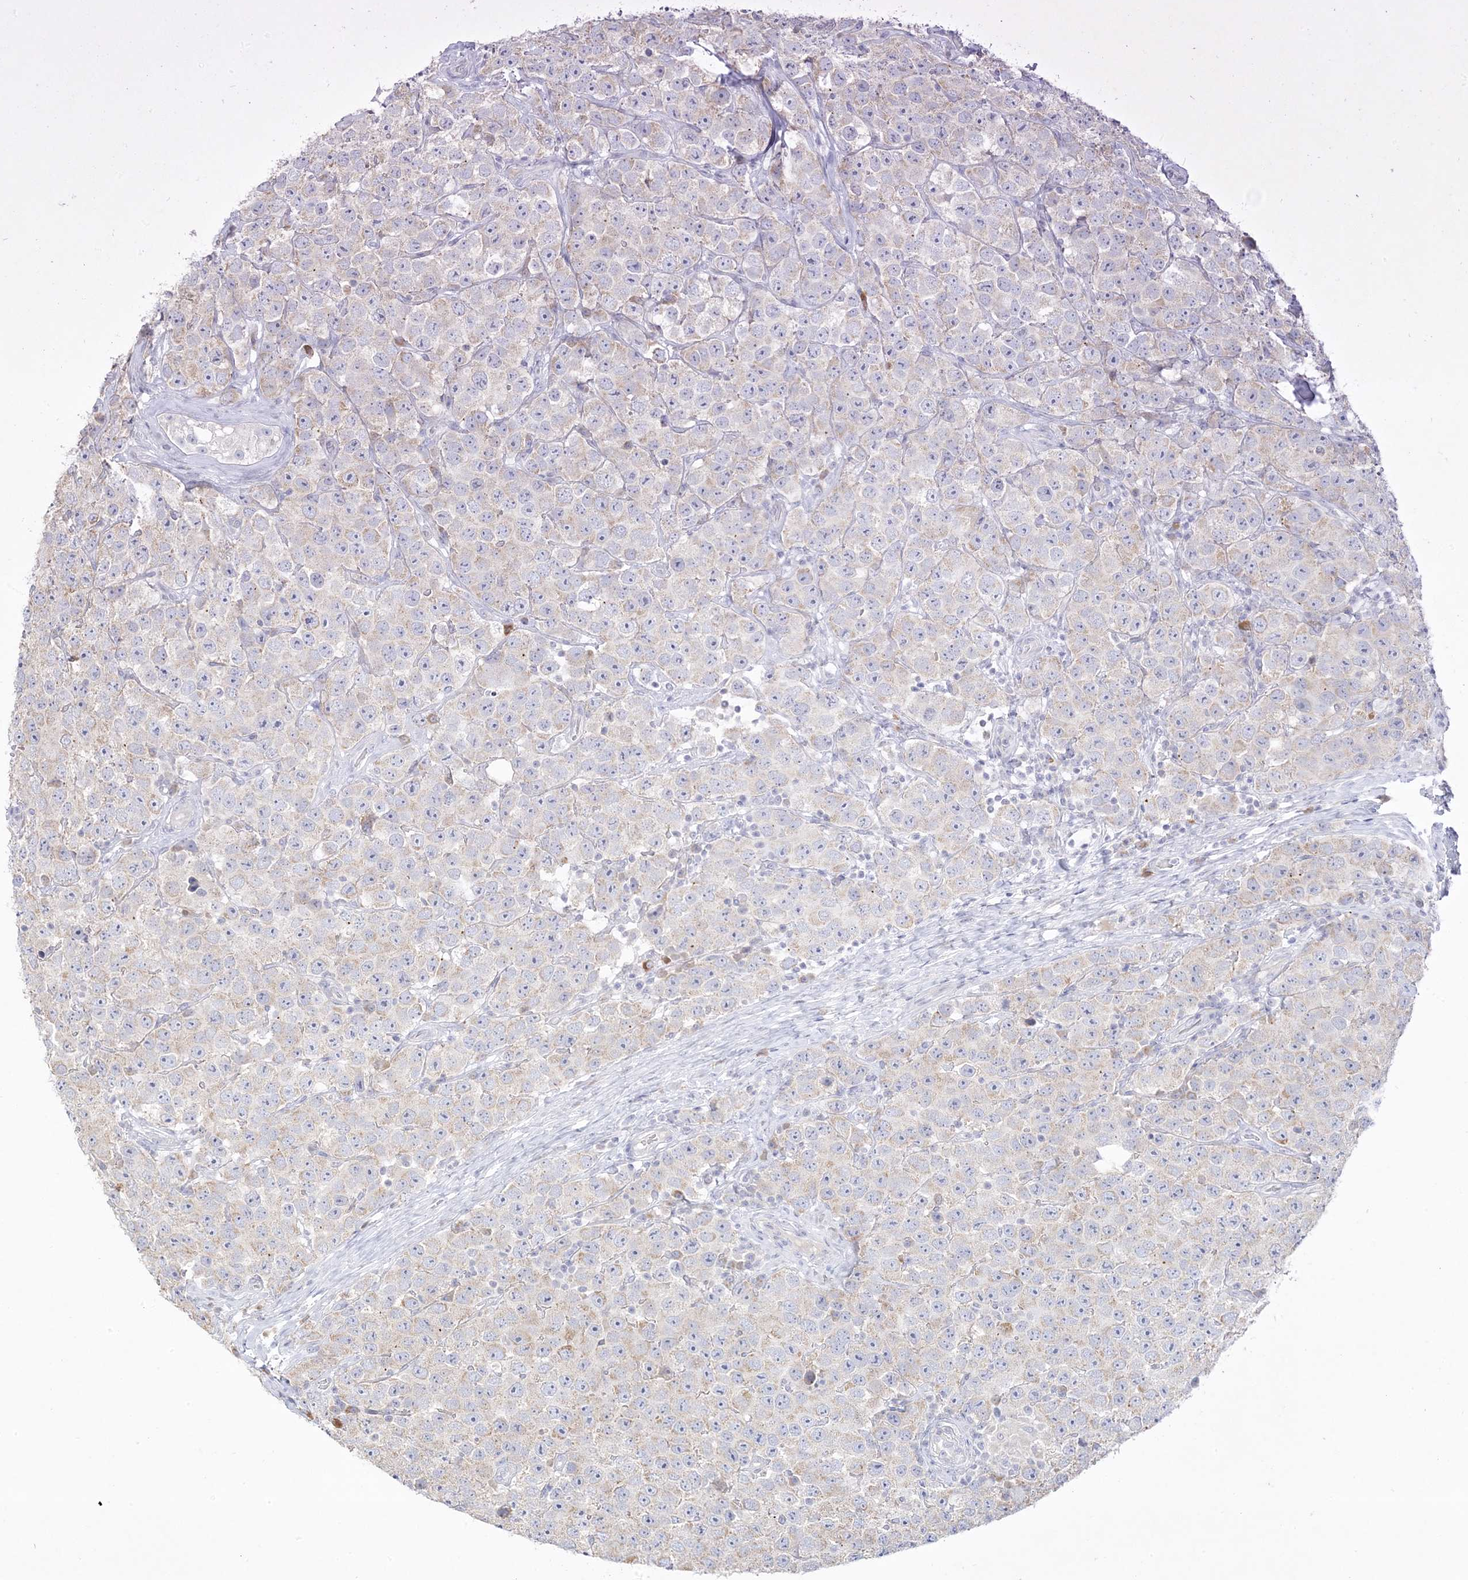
{"staining": {"intensity": "weak", "quantity": "25%-75%", "location": "cytoplasmic/membranous"}, "tissue": "testis cancer", "cell_type": "Tumor cells", "image_type": "cancer", "snomed": [{"axis": "morphology", "description": "Seminoma, NOS"}, {"axis": "topography", "description": "Testis"}], "caption": "An image showing weak cytoplasmic/membranous expression in about 25%-75% of tumor cells in testis cancer (seminoma), as visualized by brown immunohistochemical staining.", "gene": "TRANK1", "patient": {"sex": "male", "age": 28}}